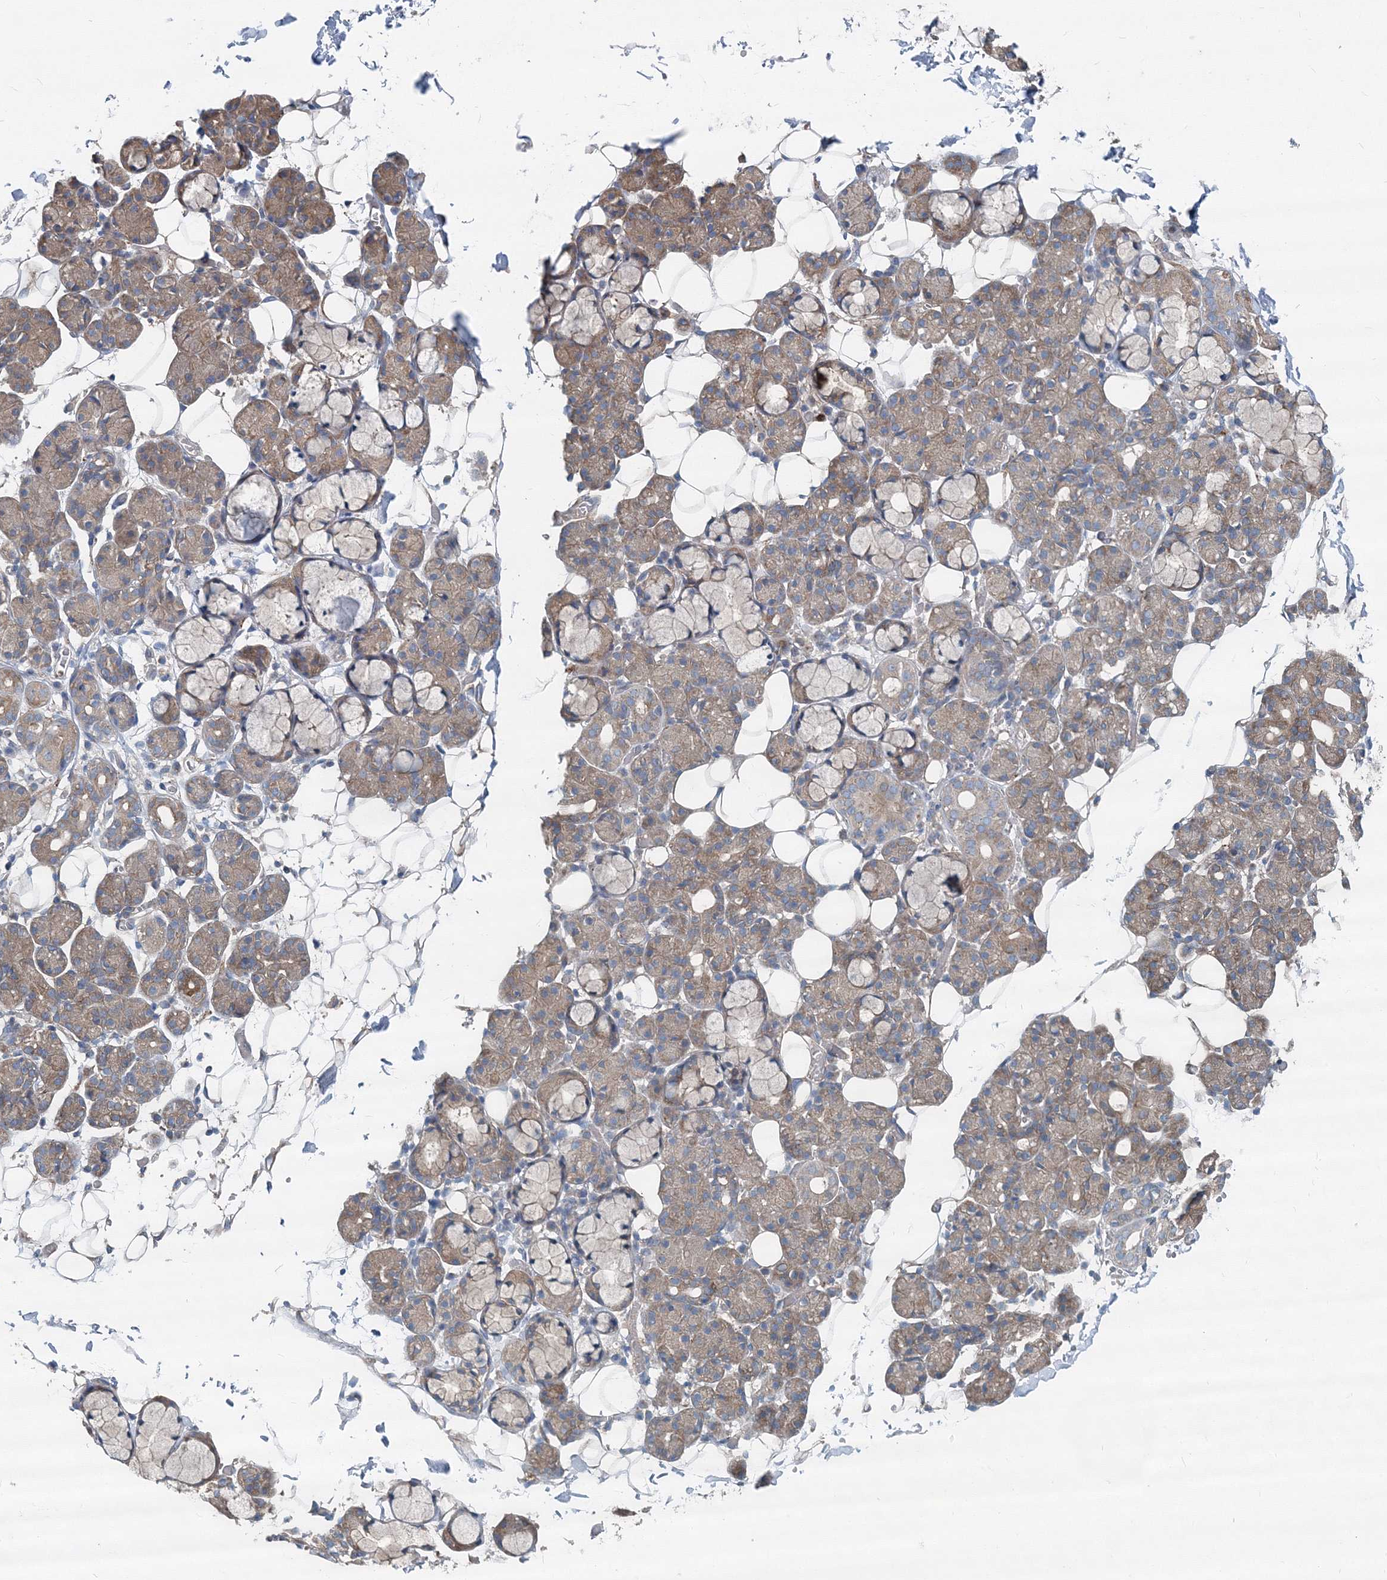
{"staining": {"intensity": "moderate", "quantity": ">75%", "location": "cytoplasmic/membranous"}, "tissue": "salivary gland", "cell_type": "Glandular cells", "image_type": "normal", "snomed": [{"axis": "morphology", "description": "Normal tissue, NOS"}, {"axis": "topography", "description": "Salivary gland"}], "caption": "Immunohistochemical staining of unremarkable human salivary gland exhibits moderate cytoplasmic/membranous protein expression in approximately >75% of glandular cells. Immunohistochemistry (ihc) stains the protein in brown and the nuclei are stained blue.", "gene": "MPHOSPH9", "patient": {"sex": "male", "age": 63}}